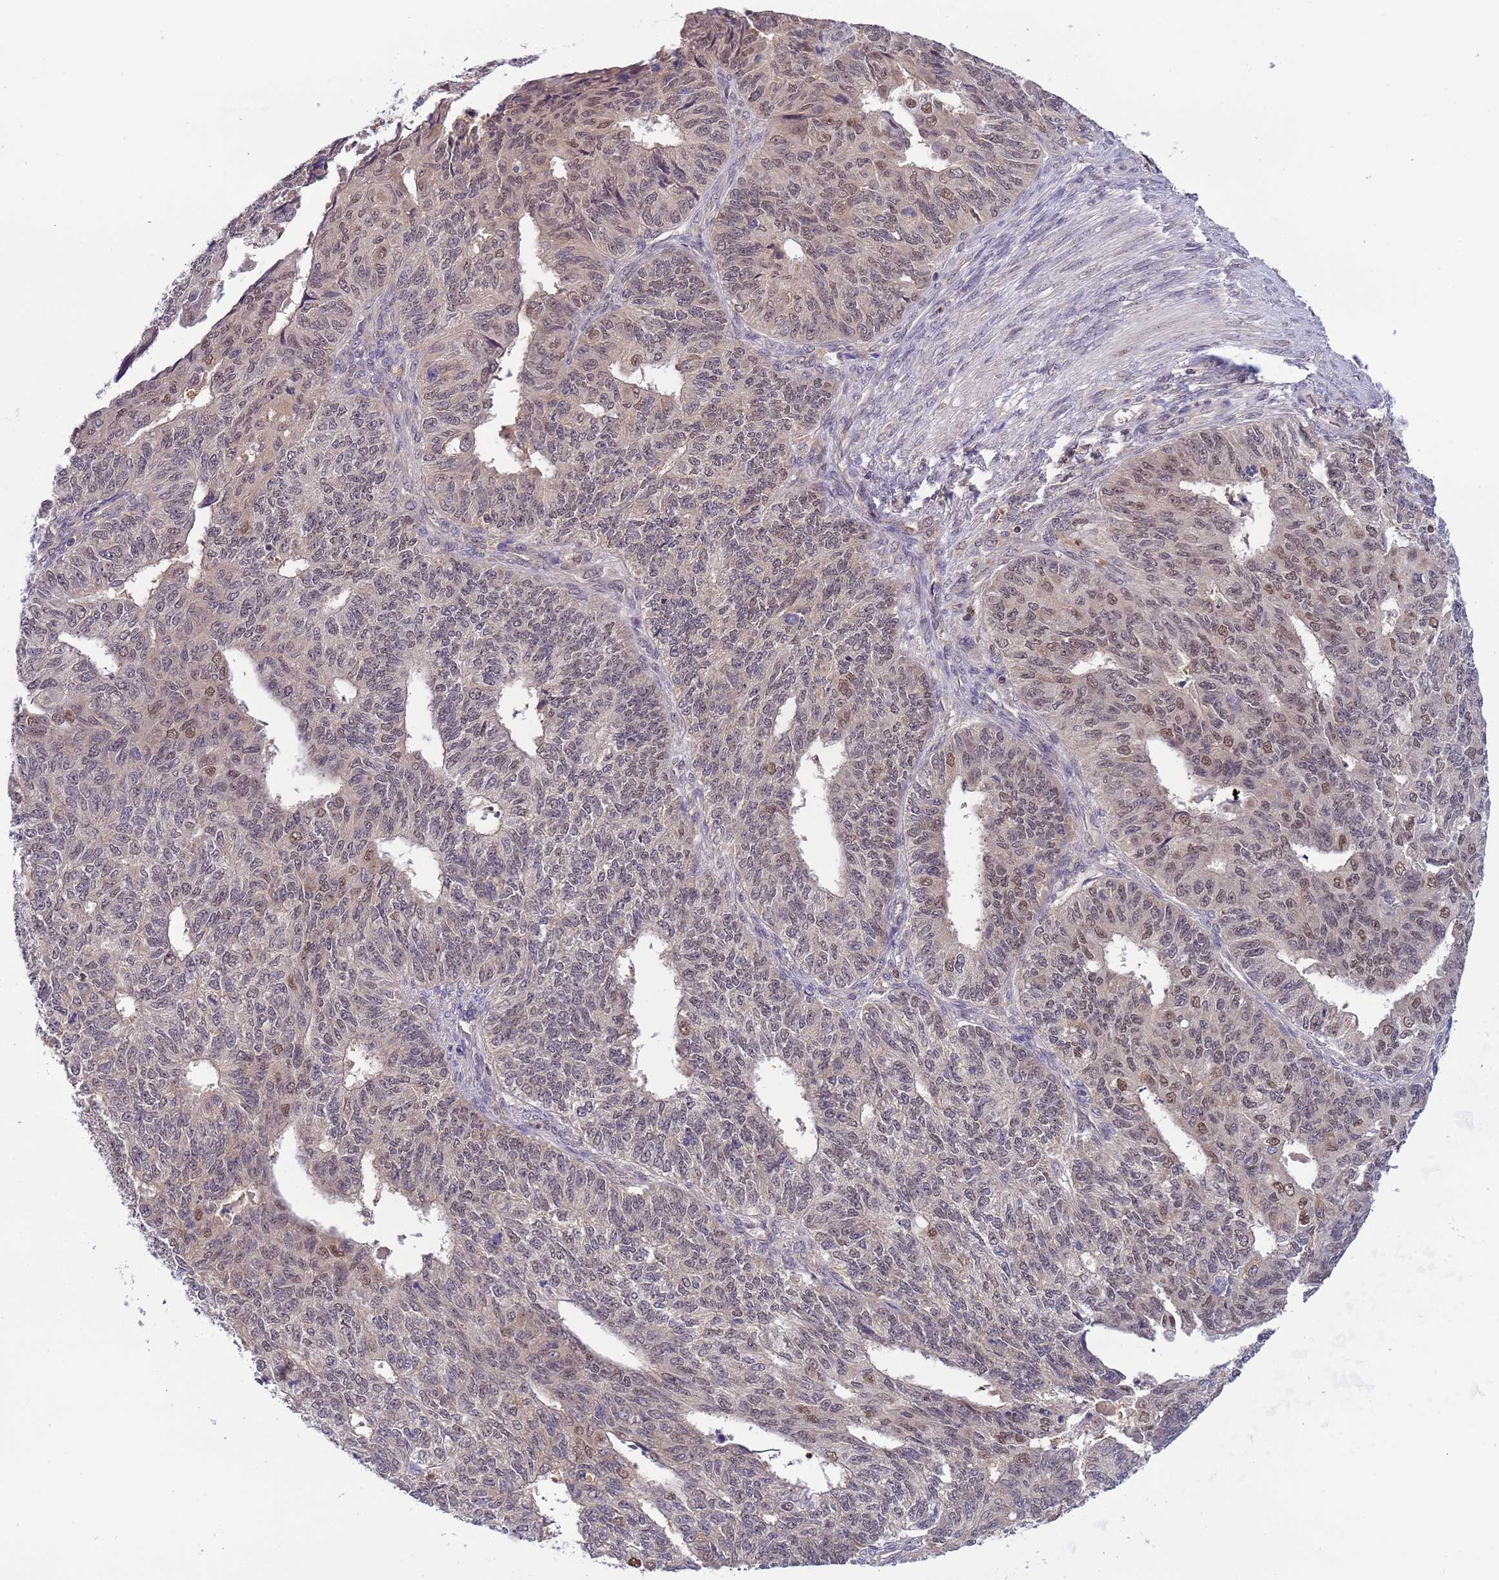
{"staining": {"intensity": "moderate", "quantity": "<25%", "location": "nuclear"}, "tissue": "endometrial cancer", "cell_type": "Tumor cells", "image_type": "cancer", "snomed": [{"axis": "morphology", "description": "Adenocarcinoma, NOS"}, {"axis": "topography", "description": "Endometrium"}], "caption": "Immunohistochemistry (DAB (3,3'-diaminobenzidine)) staining of endometrial cancer (adenocarcinoma) shows moderate nuclear protein staining in approximately <25% of tumor cells.", "gene": "CD53", "patient": {"sex": "female", "age": 32}}